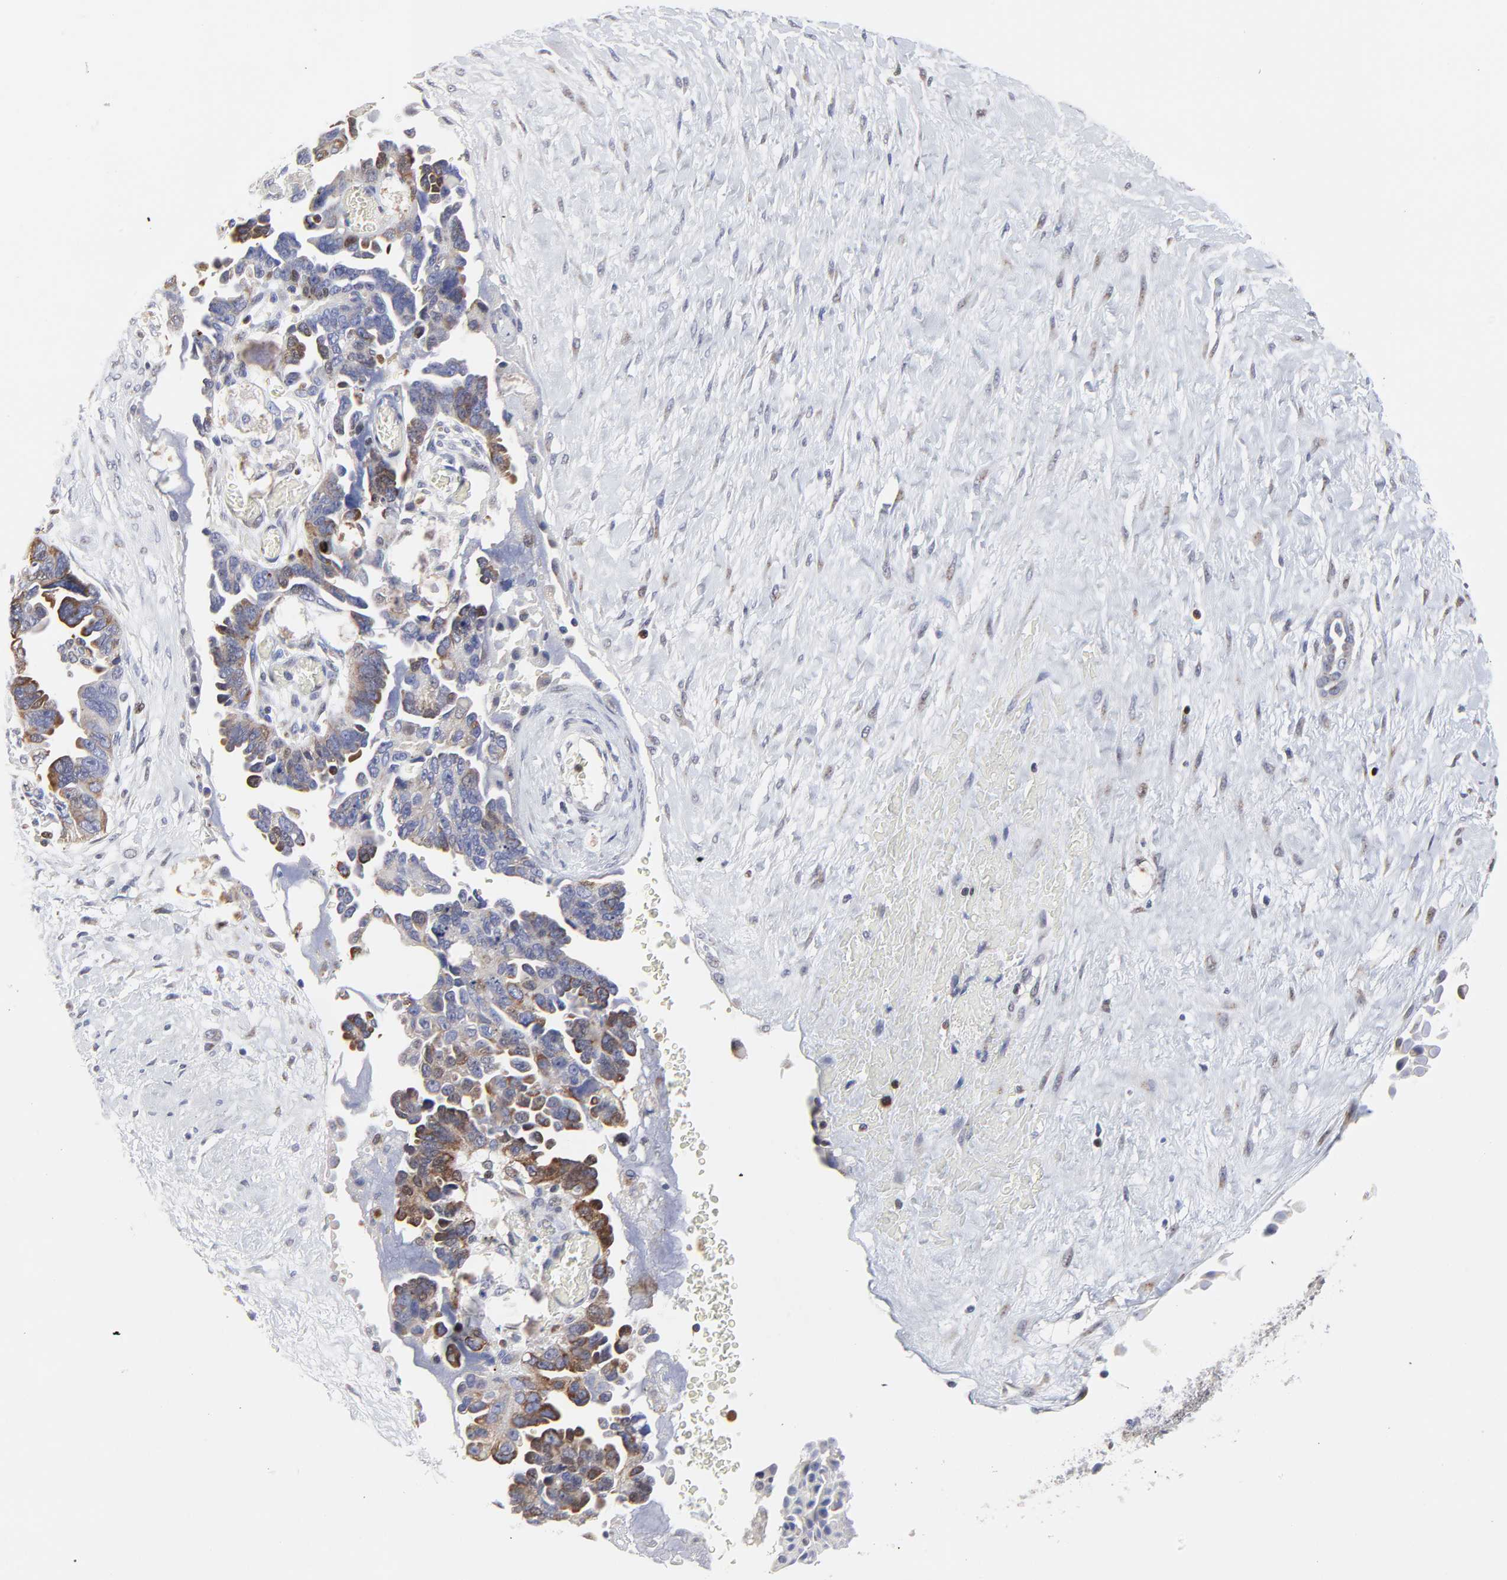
{"staining": {"intensity": "moderate", "quantity": "25%-75%", "location": "cytoplasmic/membranous"}, "tissue": "ovarian cancer", "cell_type": "Tumor cells", "image_type": "cancer", "snomed": [{"axis": "morphology", "description": "Cystadenocarcinoma, serous, NOS"}, {"axis": "topography", "description": "Ovary"}], "caption": "A histopathology image showing moderate cytoplasmic/membranous positivity in about 25%-75% of tumor cells in serous cystadenocarcinoma (ovarian), as visualized by brown immunohistochemical staining.", "gene": "NCAPH", "patient": {"sex": "female", "age": 63}}